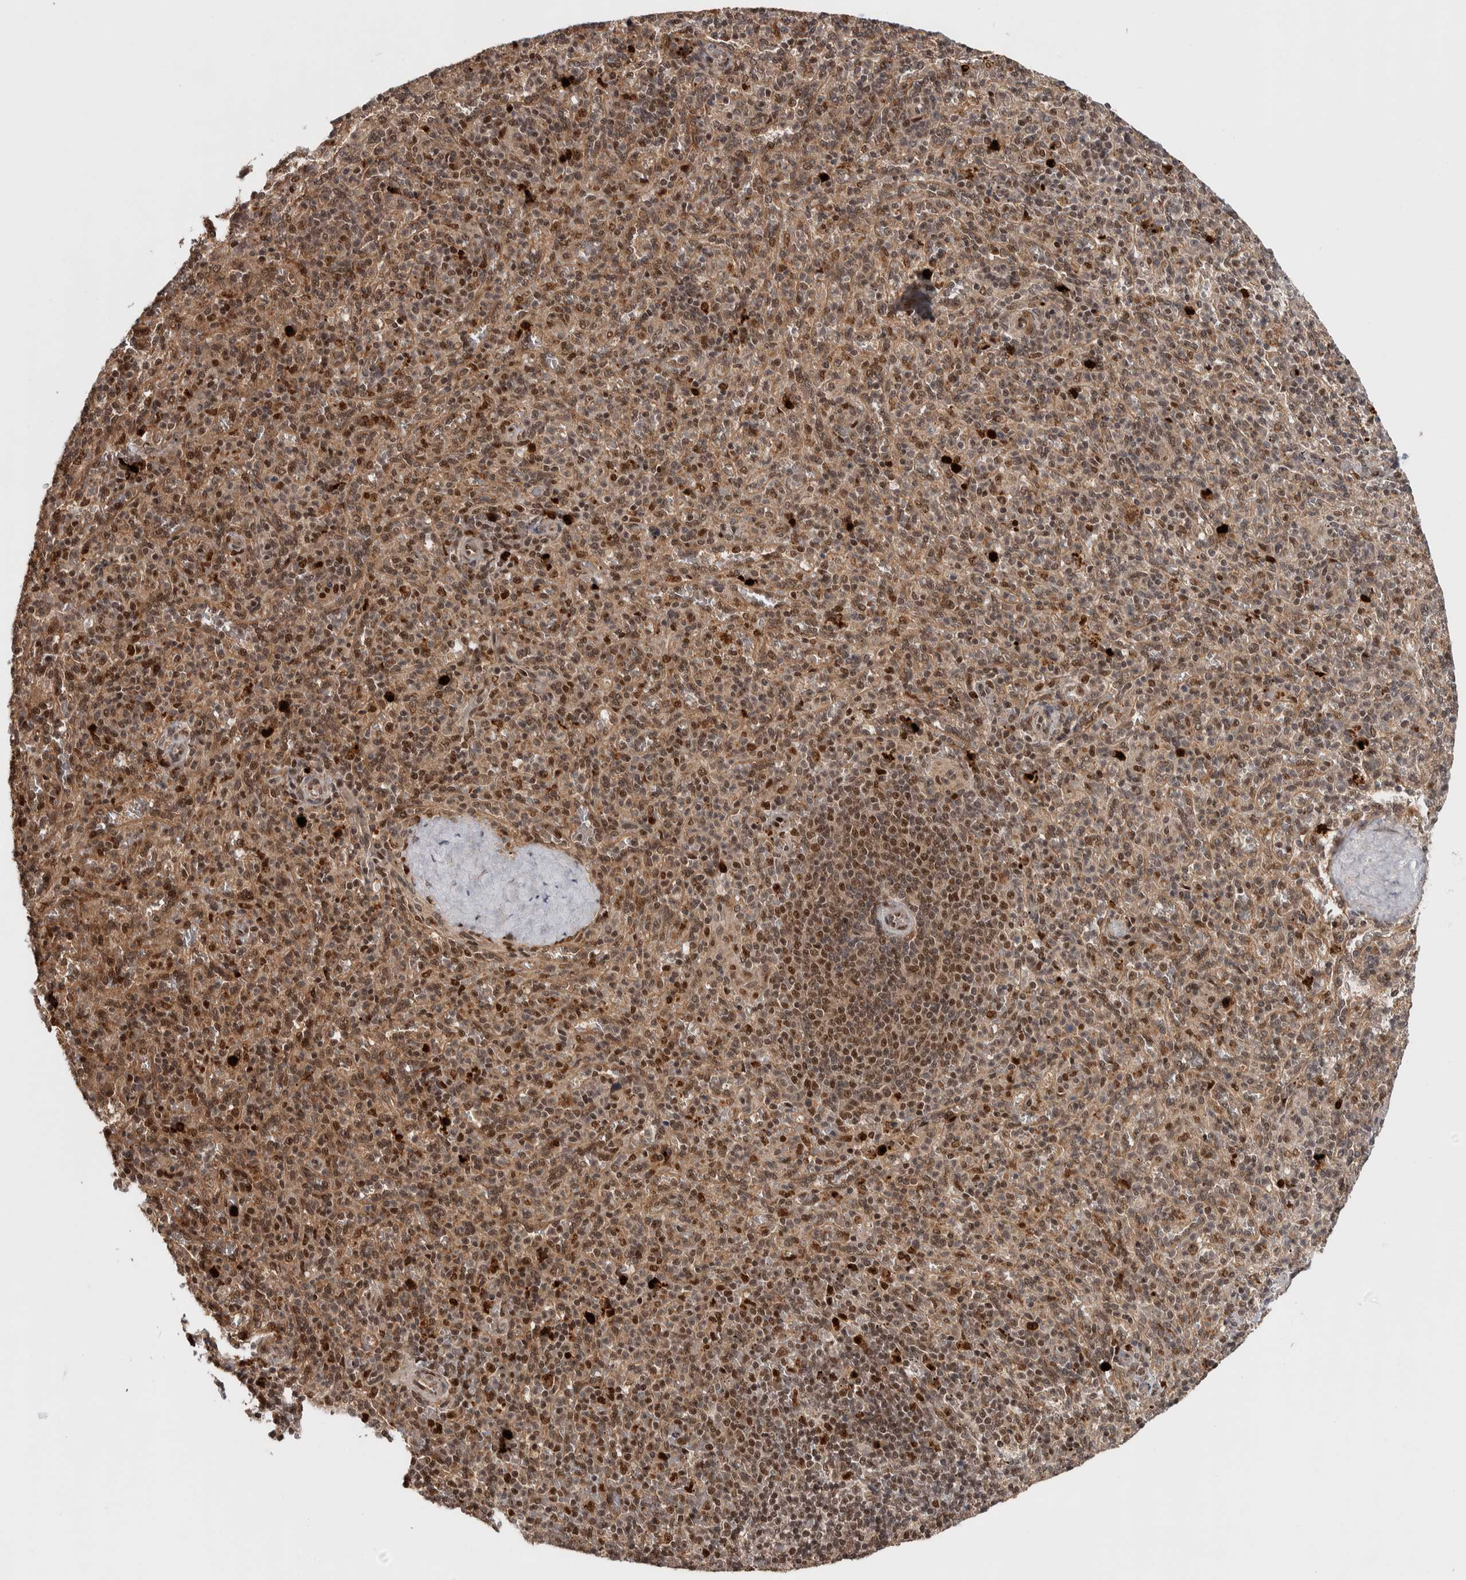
{"staining": {"intensity": "moderate", "quantity": "25%-75%", "location": "nuclear"}, "tissue": "spleen", "cell_type": "Cells in red pulp", "image_type": "normal", "snomed": [{"axis": "morphology", "description": "Normal tissue, NOS"}, {"axis": "topography", "description": "Spleen"}], "caption": "Moderate nuclear staining for a protein is present in about 25%-75% of cells in red pulp of unremarkable spleen using IHC.", "gene": "RPS6KA4", "patient": {"sex": "male", "age": 36}}